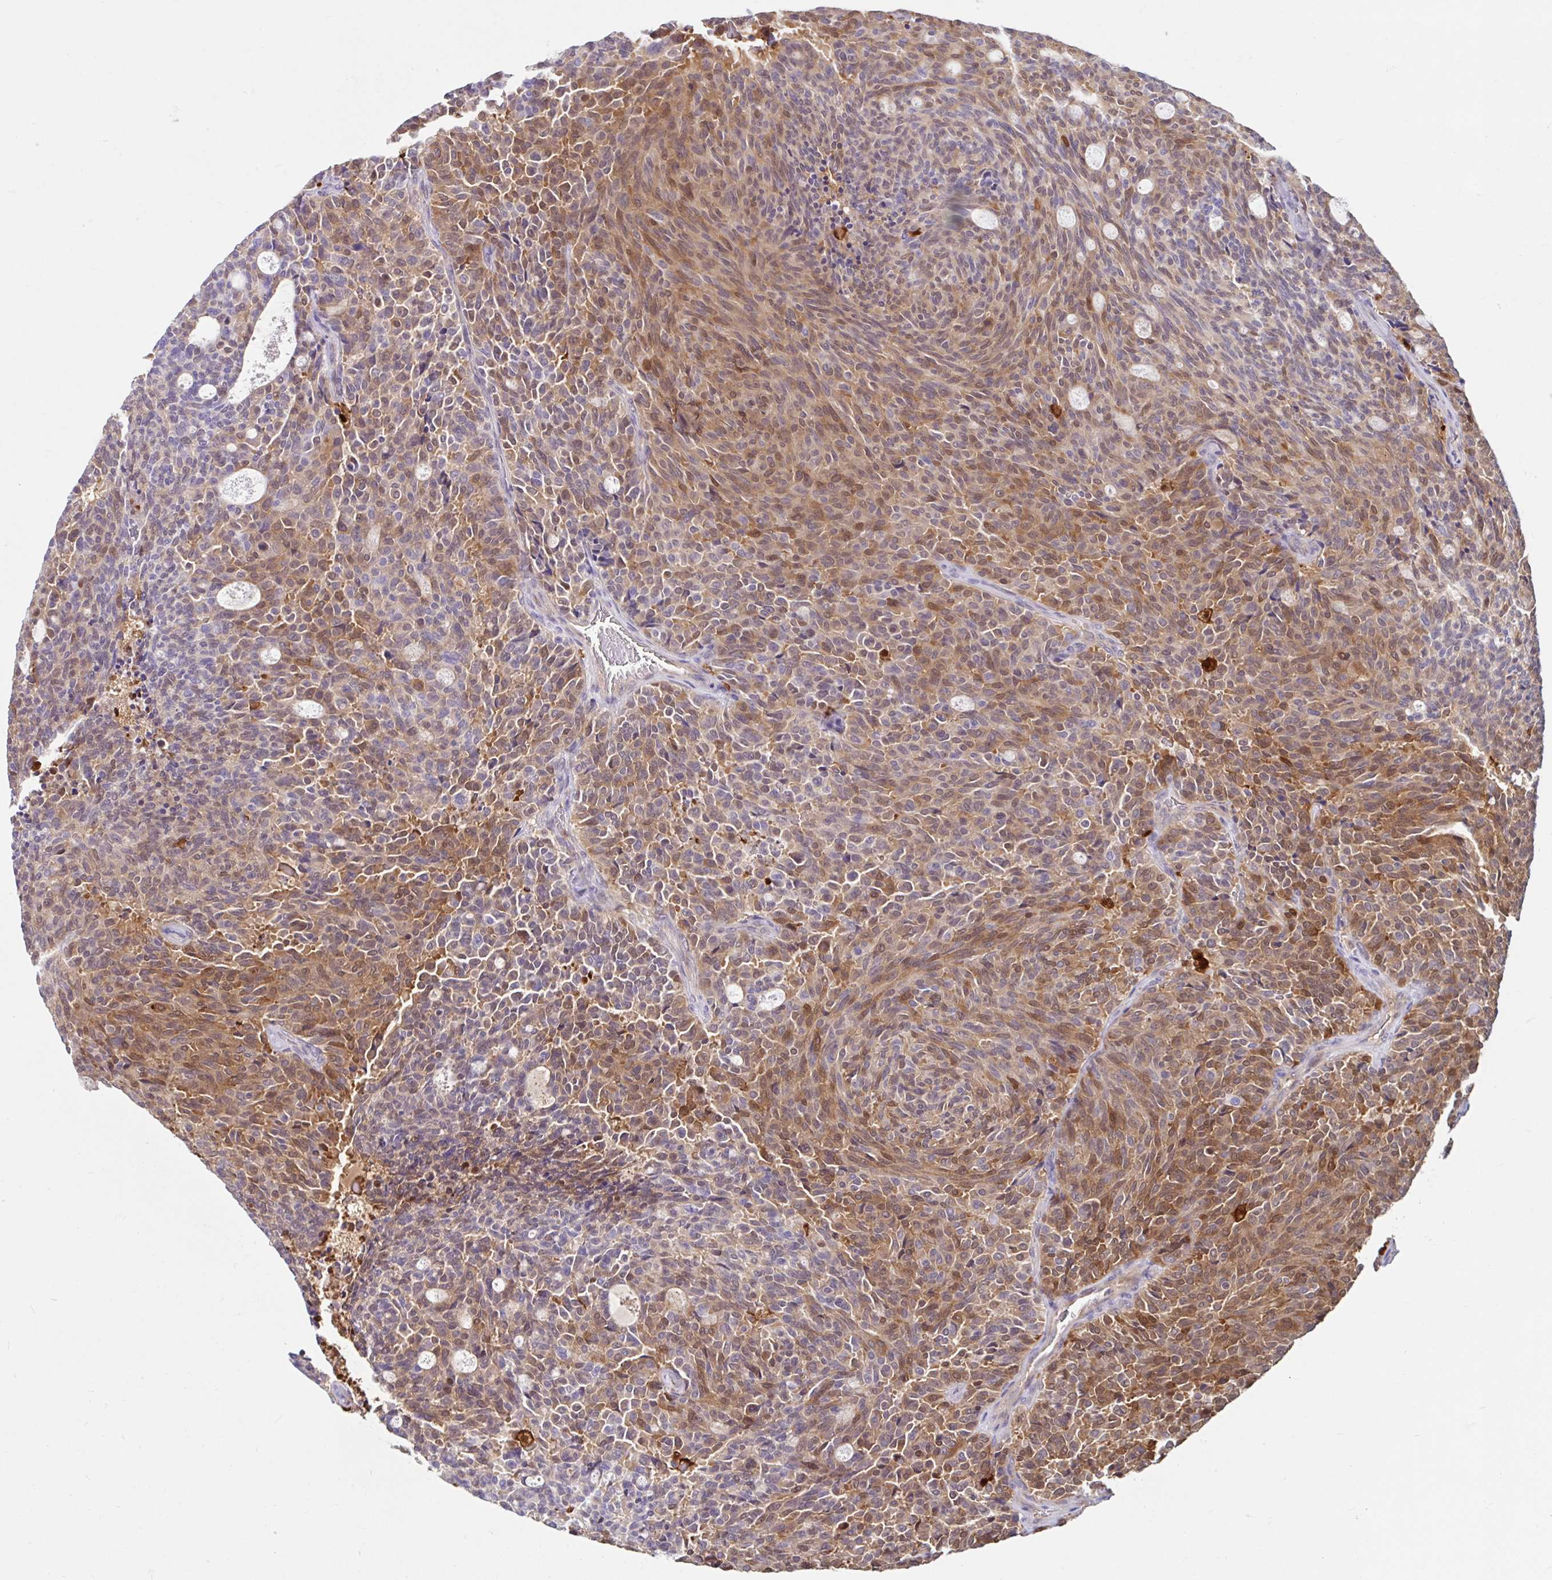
{"staining": {"intensity": "moderate", "quantity": ">75%", "location": "cytoplasmic/membranous,nuclear"}, "tissue": "carcinoid", "cell_type": "Tumor cells", "image_type": "cancer", "snomed": [{"axis": "morphology", "description": "Carcinoid, malignant, NOS"}, {"axis": "topography", "description": "Pancreas"}], "caption": "IHC micrograph of neoplastic tissue: human malignant carcinoid stained using immunohistochemistry (IHC) shows medium levels of moderate protein expression localized specifically in the cytoplasmic/membranous and nuclear of tumor cells, appearing as a cytoplasmic/membranous and nuclear brown color.", "gene": "BLVRA", "patient": {"sex": "female", "age": 54}}